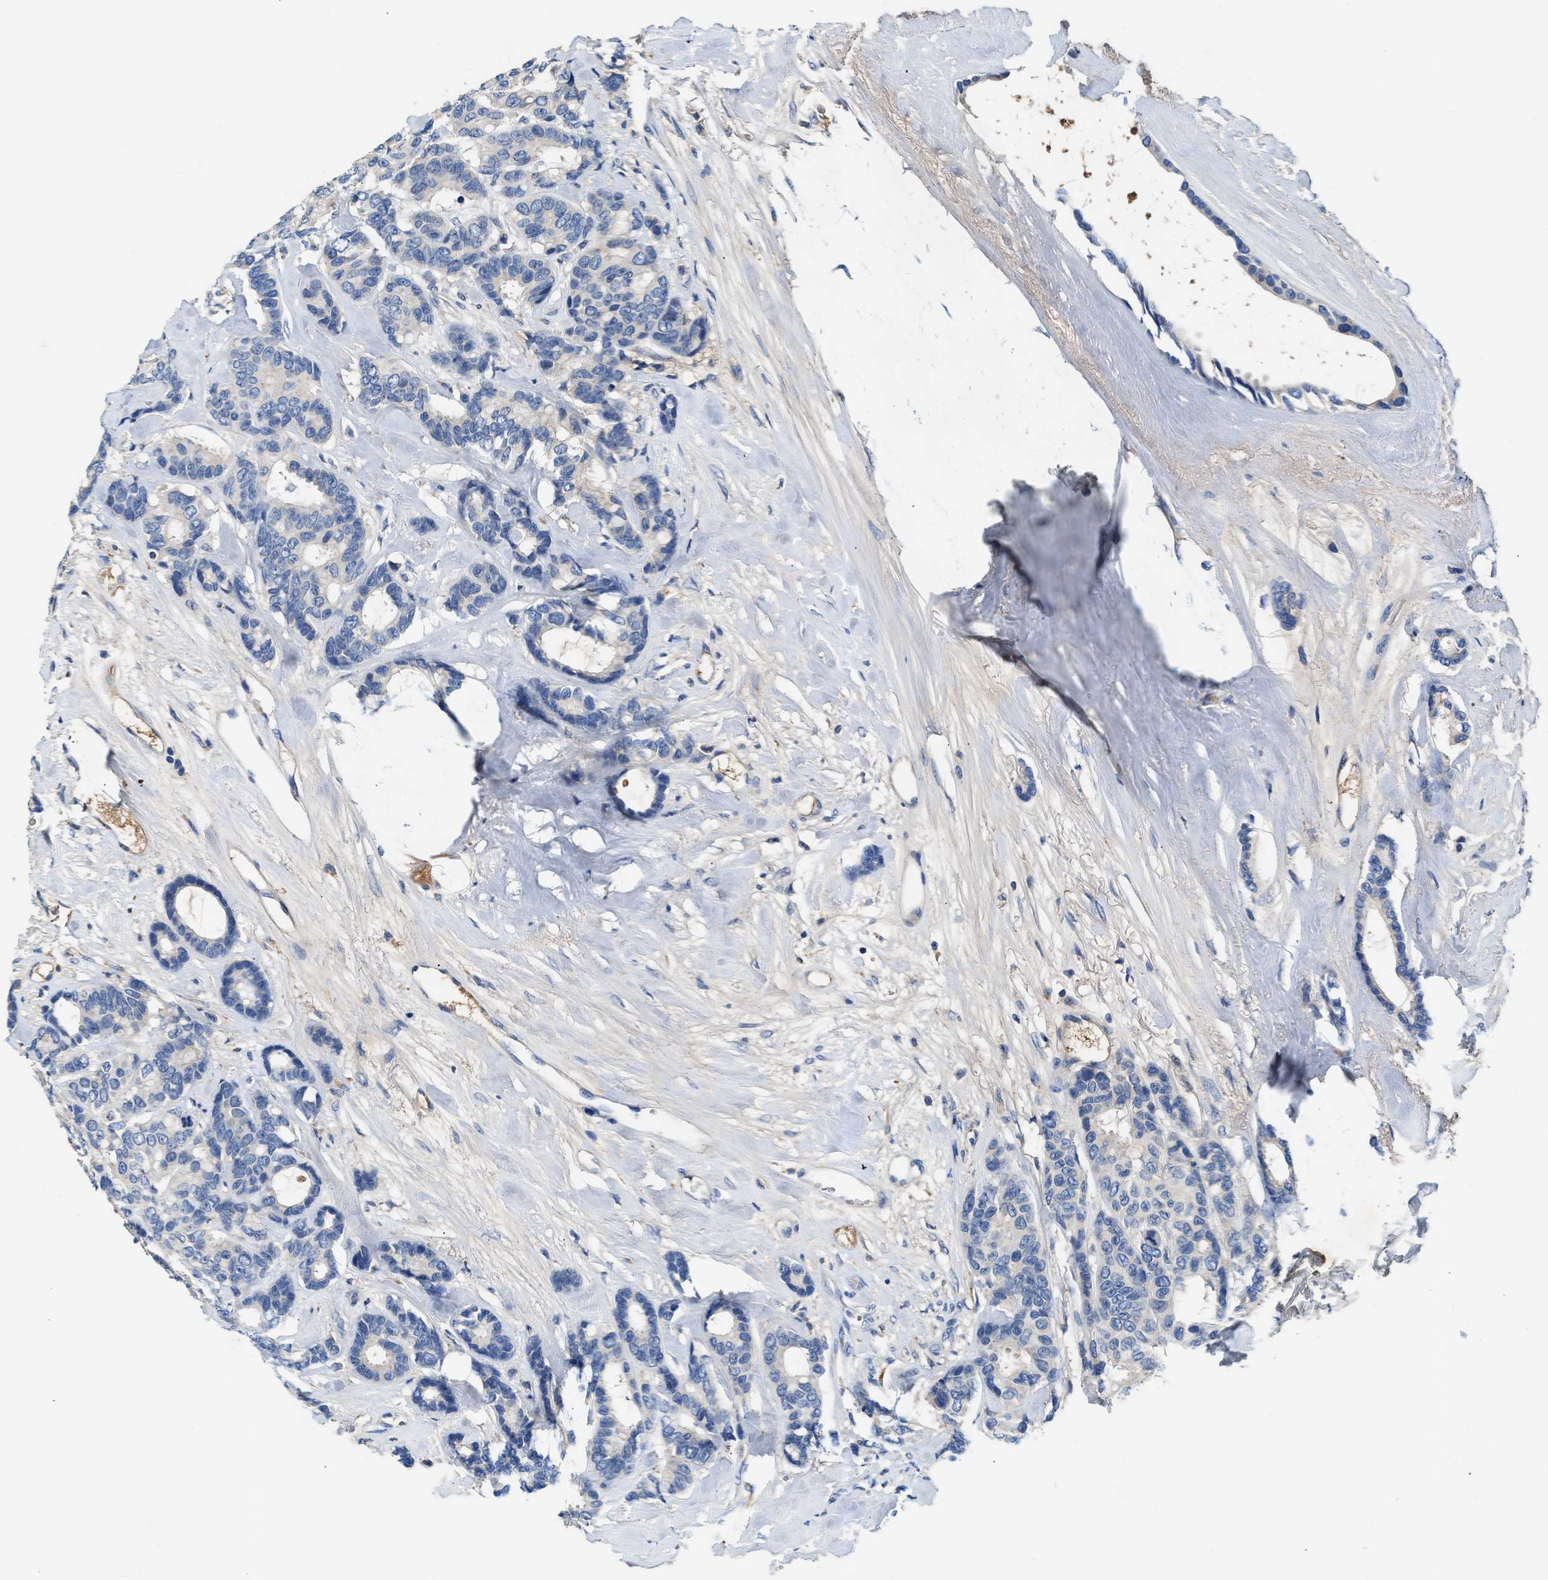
{"staining": {"intensity": "negative", "quantity": "none", "location": "none"}, "tissue": "breast cancer", "cell_type": "Tumor cells", "image_type": "cancer", "snomed": [{"axis": "morphology", "description": "Duct carcinoma"}, {"axis": "topography", "description": "Breast"}], "caption": "Tumor cells show no significant protein expression in breast invasive ductal carcinoma. Brightfield microscopy of immunohistochemistry stained with DAB (3,3'-diaminobenzidine) (brown) and hematoxylin (blue), captured at high magnification.", "gene": "RWDD2B", "patient": {"sex": "female", "age": 87}}